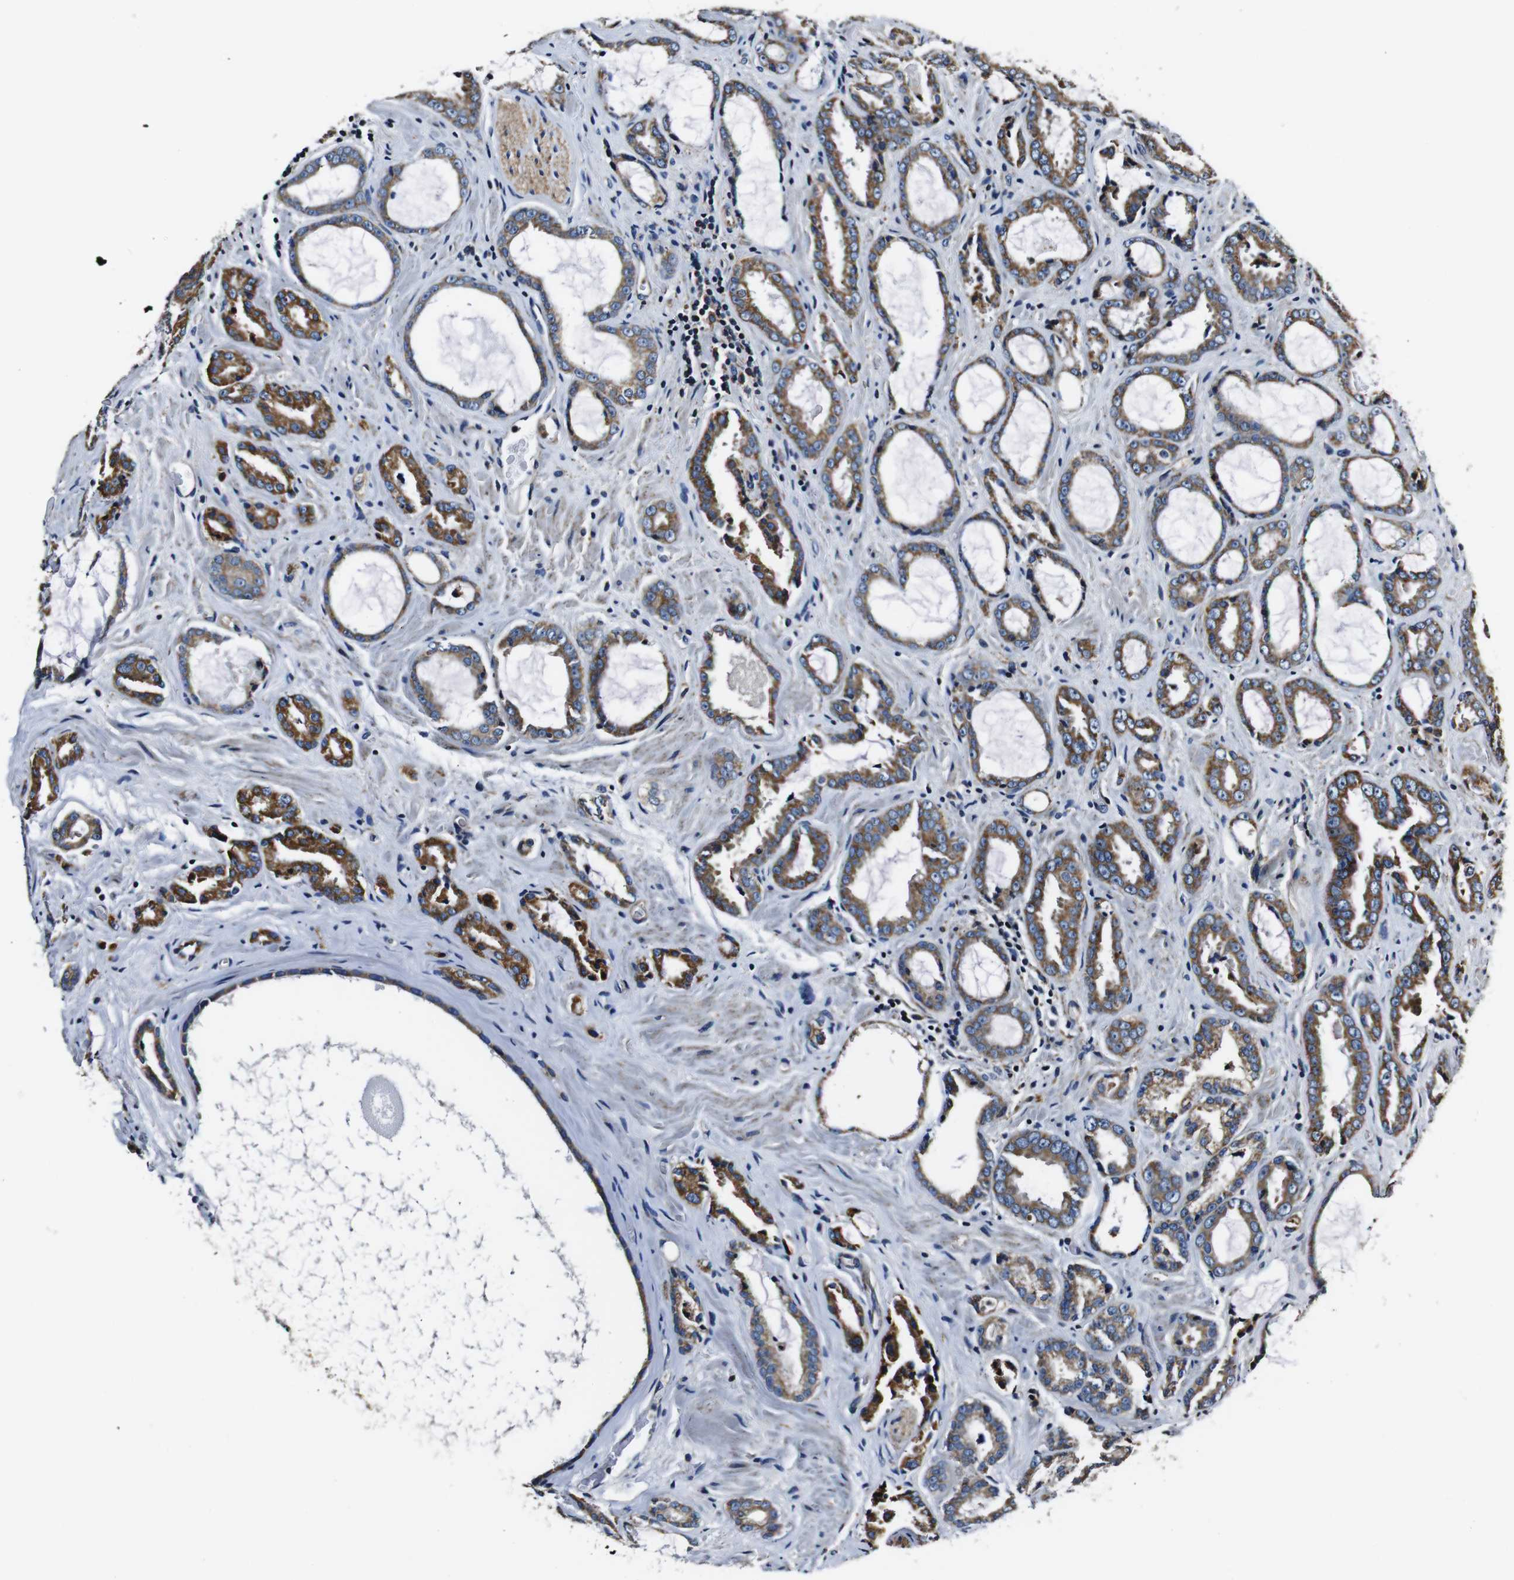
{"staining": {"intensity": "strong", "quantity": ">75%", "location": "cytoplasmic/membranous"}, "tissue": "prostate cancer", "cell_type": "Tumor cells", "image_type": "cancer", "snomed": [{"axis": "morphology", "description": "Adenocarcinoma, Low grade"}, {"axis": "topography", "description": "Prostate"}], "caption": "The immunohistochemical stain highlights strong cytoplasmic/membranous positivity in tumor cells of prostate cancer tissue.", "gene": "HK1", "patient": {"sex": "male", "age": 60}}